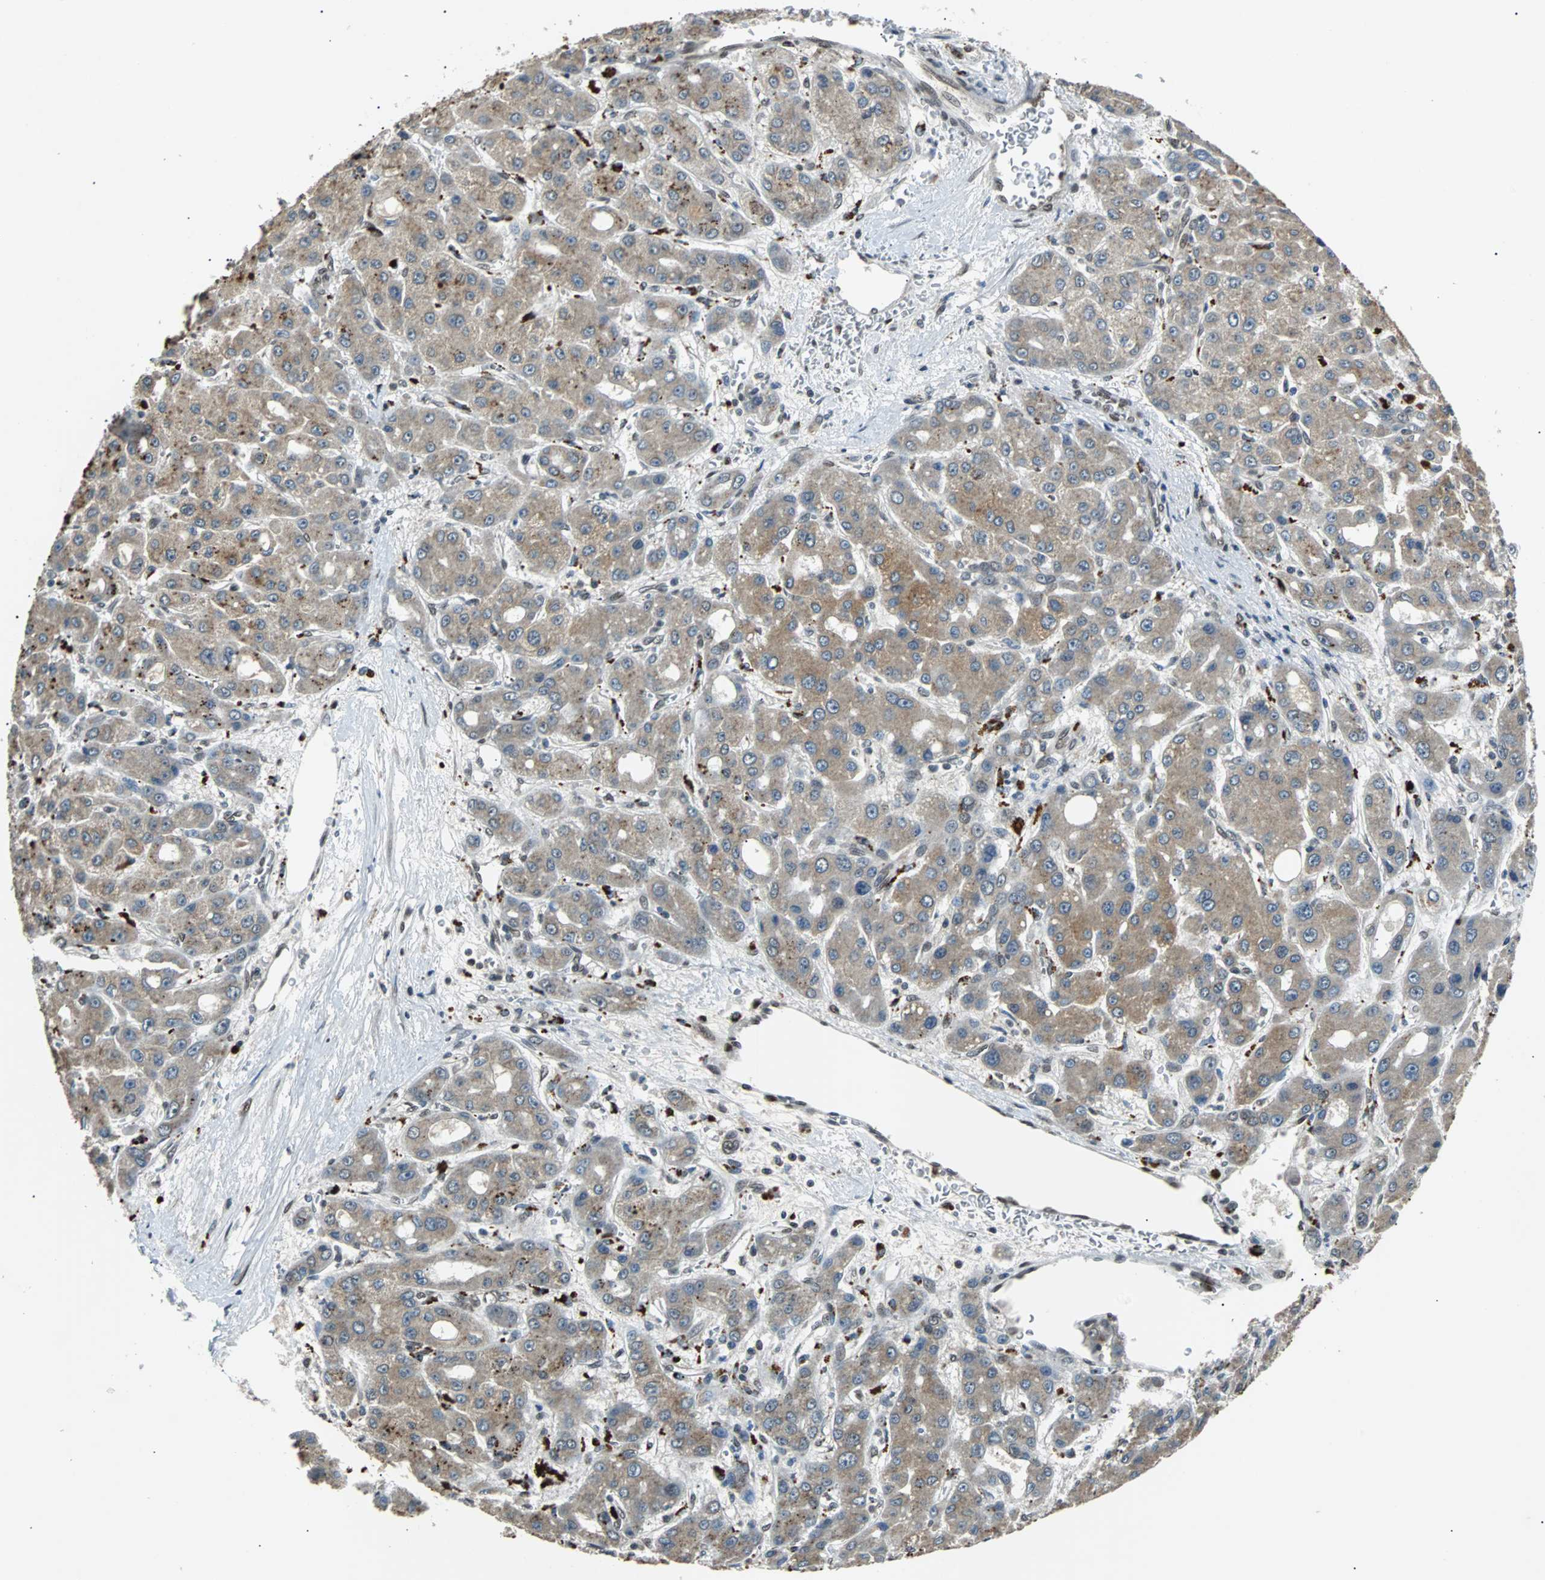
{"staining": {"intensity": "moderate", "quantity": ">75%", "location": "cytoplasmic/membranous"}, "tissue": "liver cancer", "cell_type": "Tumor cells", "image_type": "cancer", "snomed": [{"axis": "morphology", "description": "Carcinoma, Hepatocellular, NOS"}, {"axis": "topography", "description": "Liver"}], "caption": "There is medium levels of moderate cytoplasmic/membranous staining in tumor cells of hepatocellular carcinoma (liver), as demonstrated by immunohistochemical staining (brown color).", "gene": "PHC1", "patient": {"sex": "male", "age": 55}}